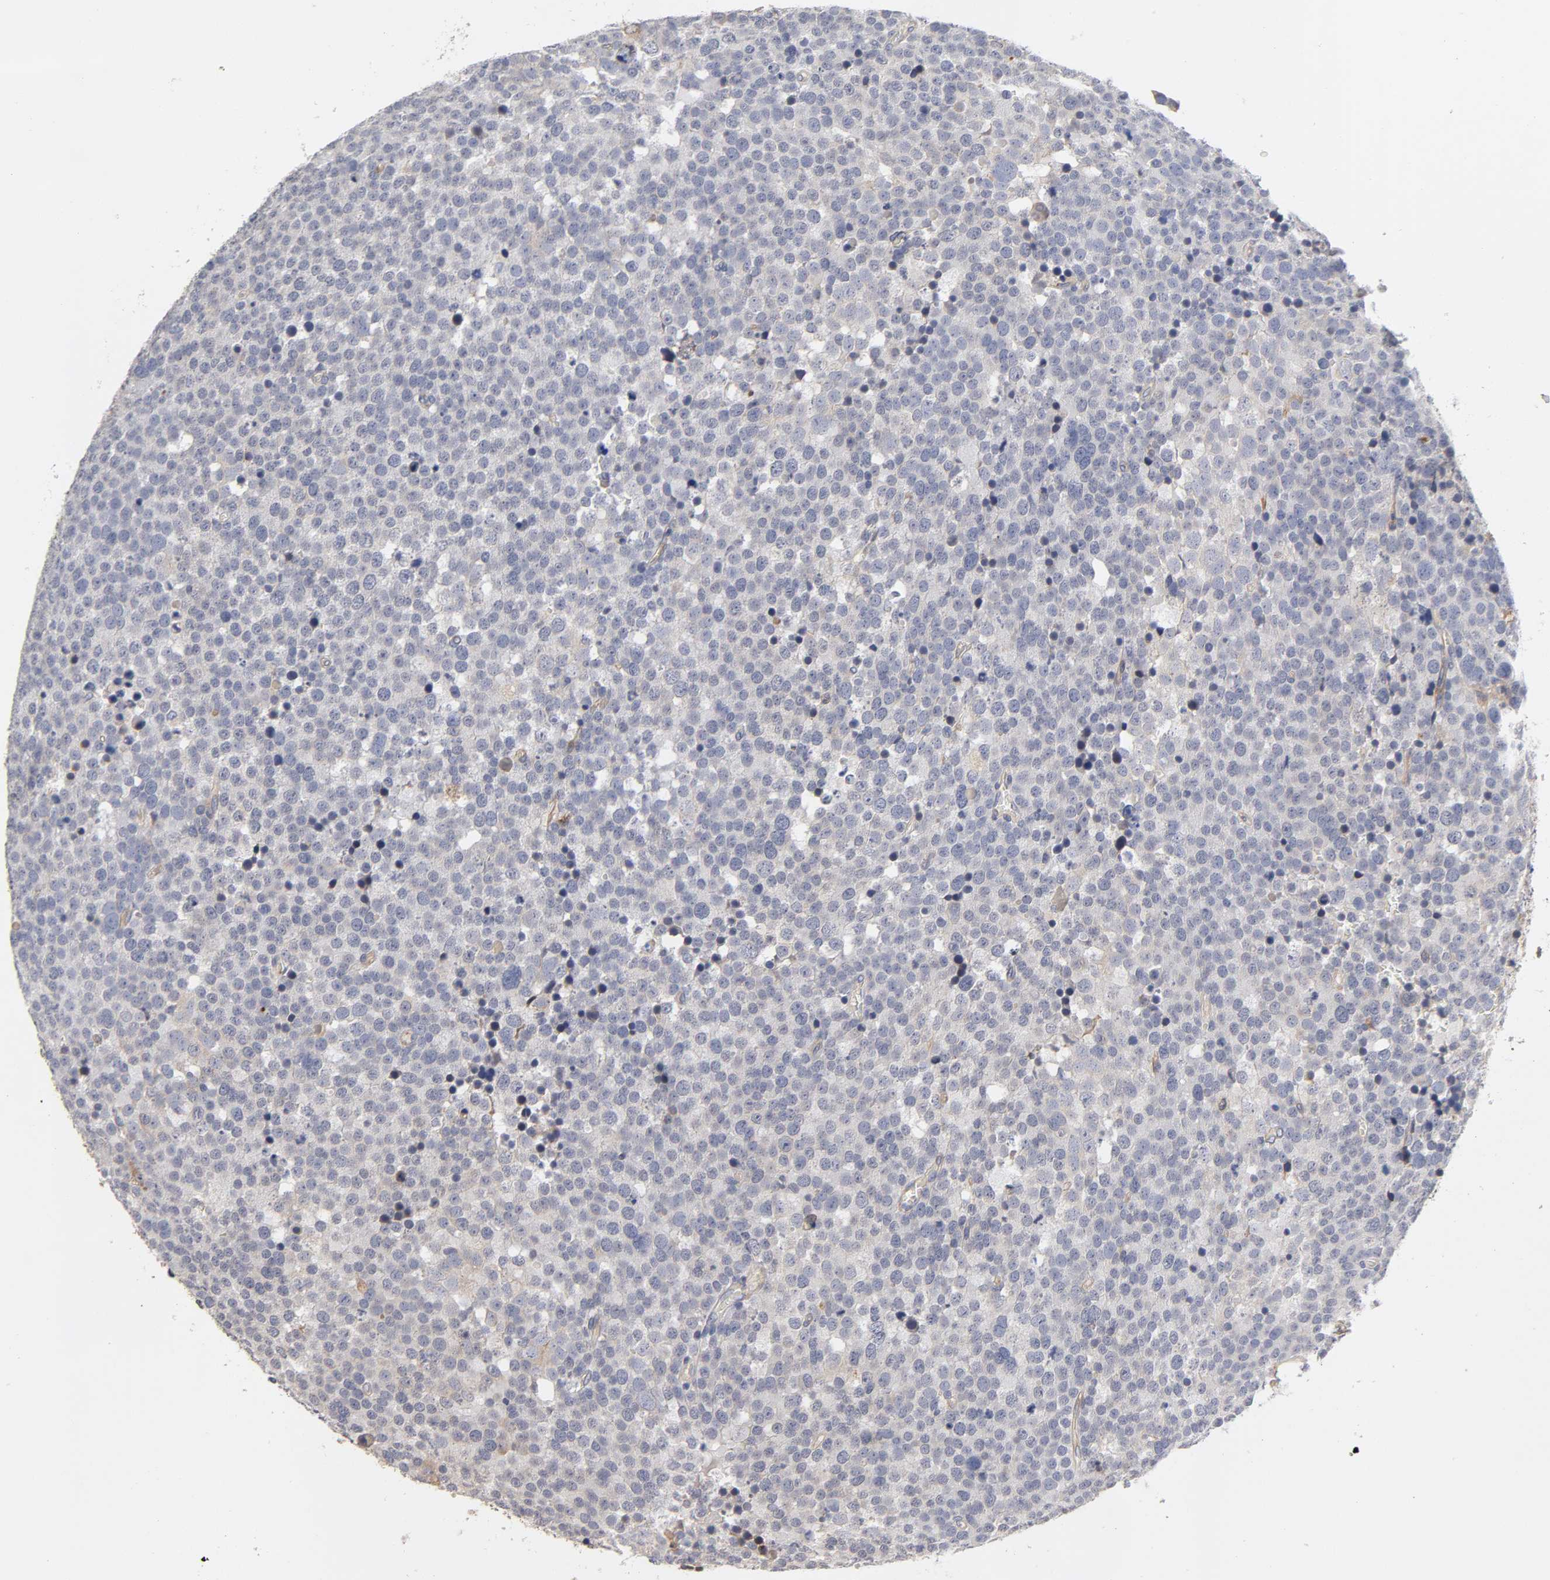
{"staining": {"intensity": "negative", "quantity": "none", "location": "none"}, "tissue": "testis cancer", "cell_type": "Tumor cells", "image_type": "cancer", "snomed": [{"axis": "morphology", "description": "Seminoma, NOS"}, {"axis": "topography", "description": "Testis"}], "caption": "Immunohistochemistry (IHC) image of neoplastic tissue: human seminoma (testis) stained with DAB demonstrates no significant protein staining in tumor cells.", "gene": "LAMB1", "patient": {"sex": "male", "age": 71}}